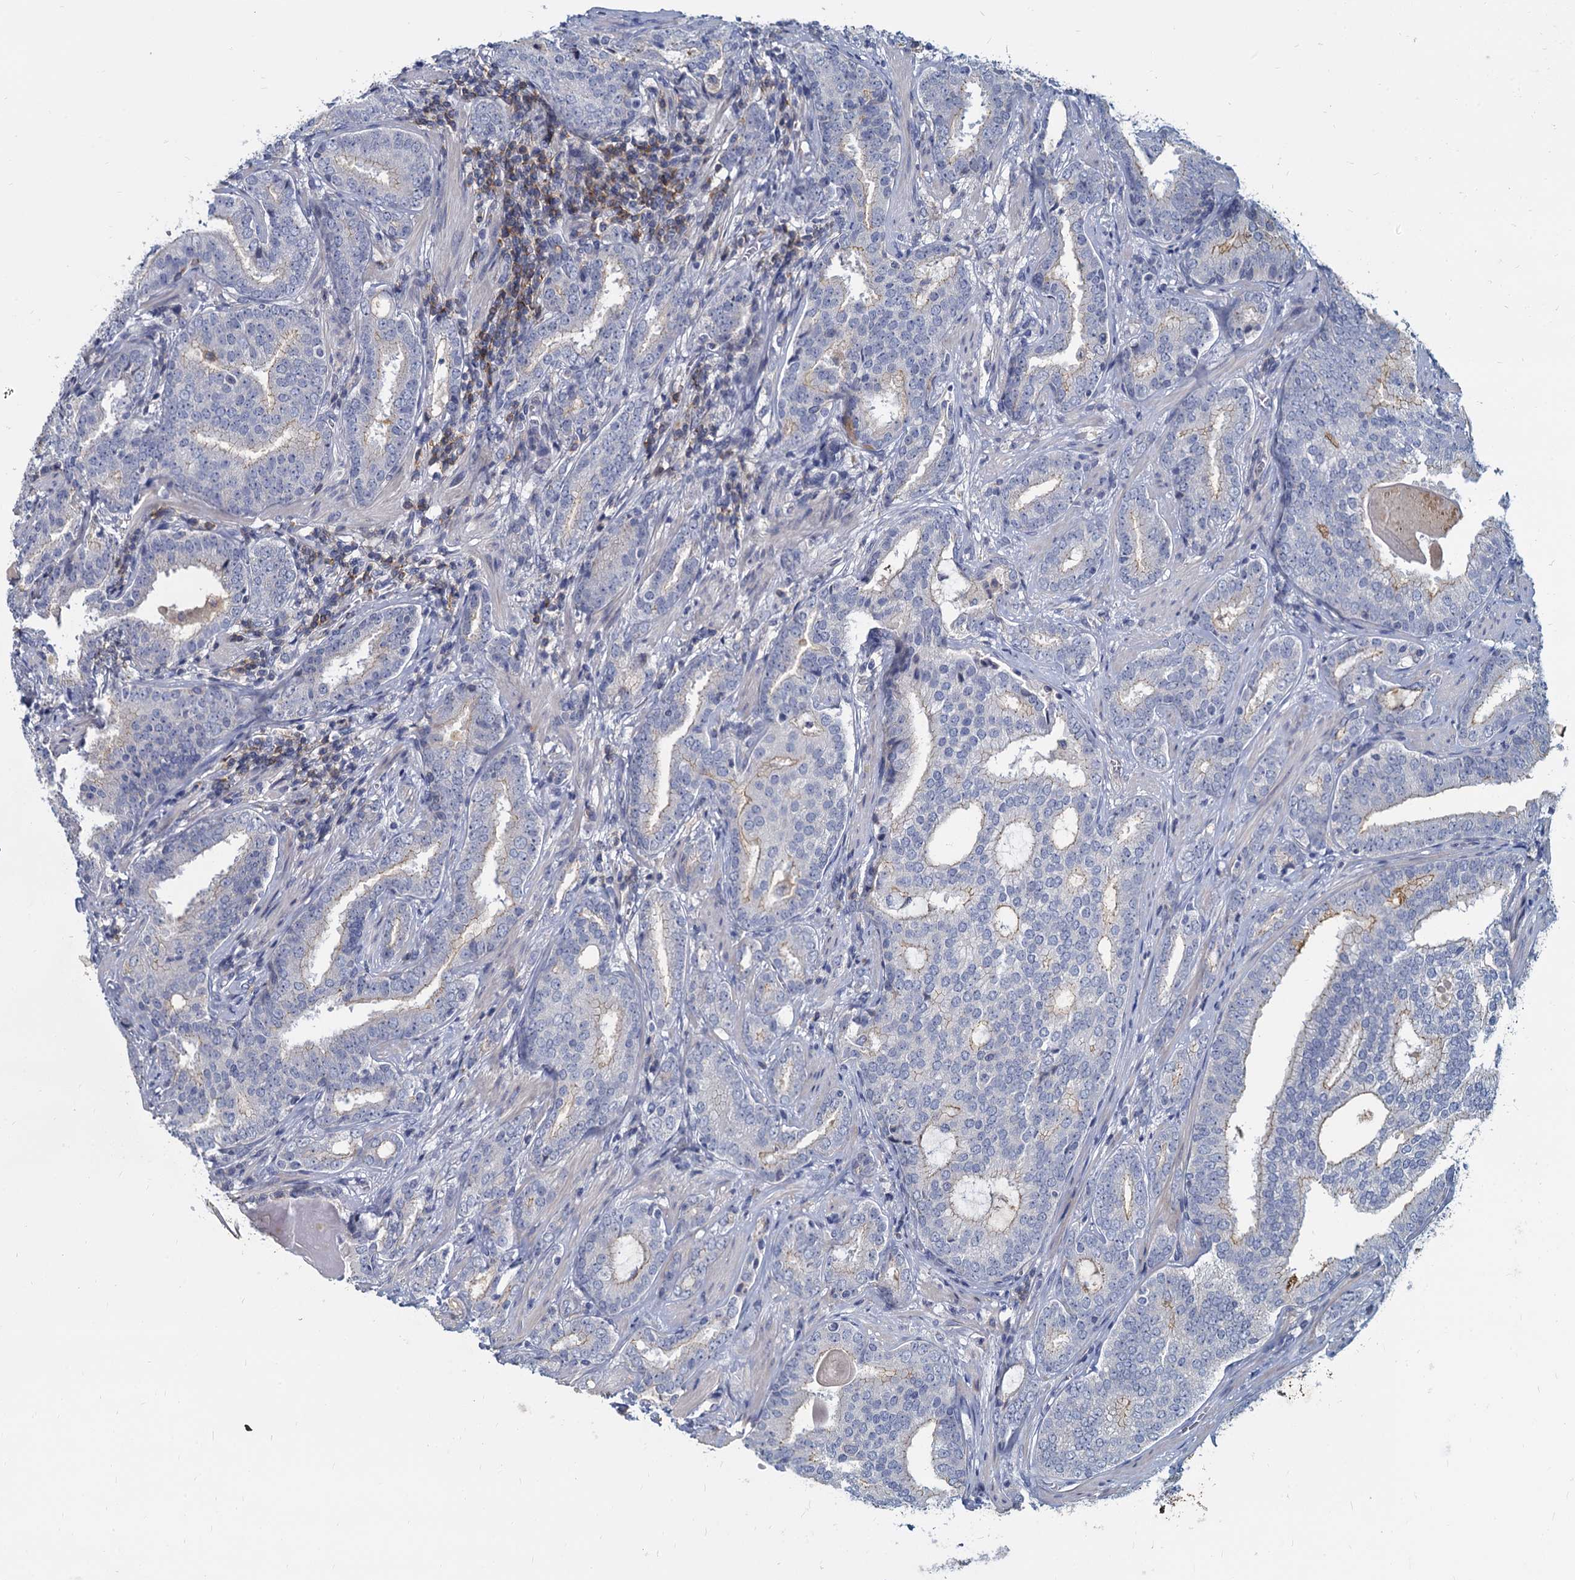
{"staining": {"intensity": "moderate", "quantity": "<25%", "location": "cytoplasmic/membranous"}, "tissue": "prostate cancer", "cell_type": "Tumor cells", "image_type": "cancer", "snomed": [{"axis": "morphology", "description": "Adenocarcinoma, High grade"}, {"axis": "topography", "description": "Prostate"}], "caption": "This photomicrograph displays IHC staining of high-grade adenocarcinoma (prostate), with low moderate cytoplasmic/membranous expression in approximately <25% of tumor cells.", "gene": "ACSM3", "patient": {"sex": "male", "age": 63}}